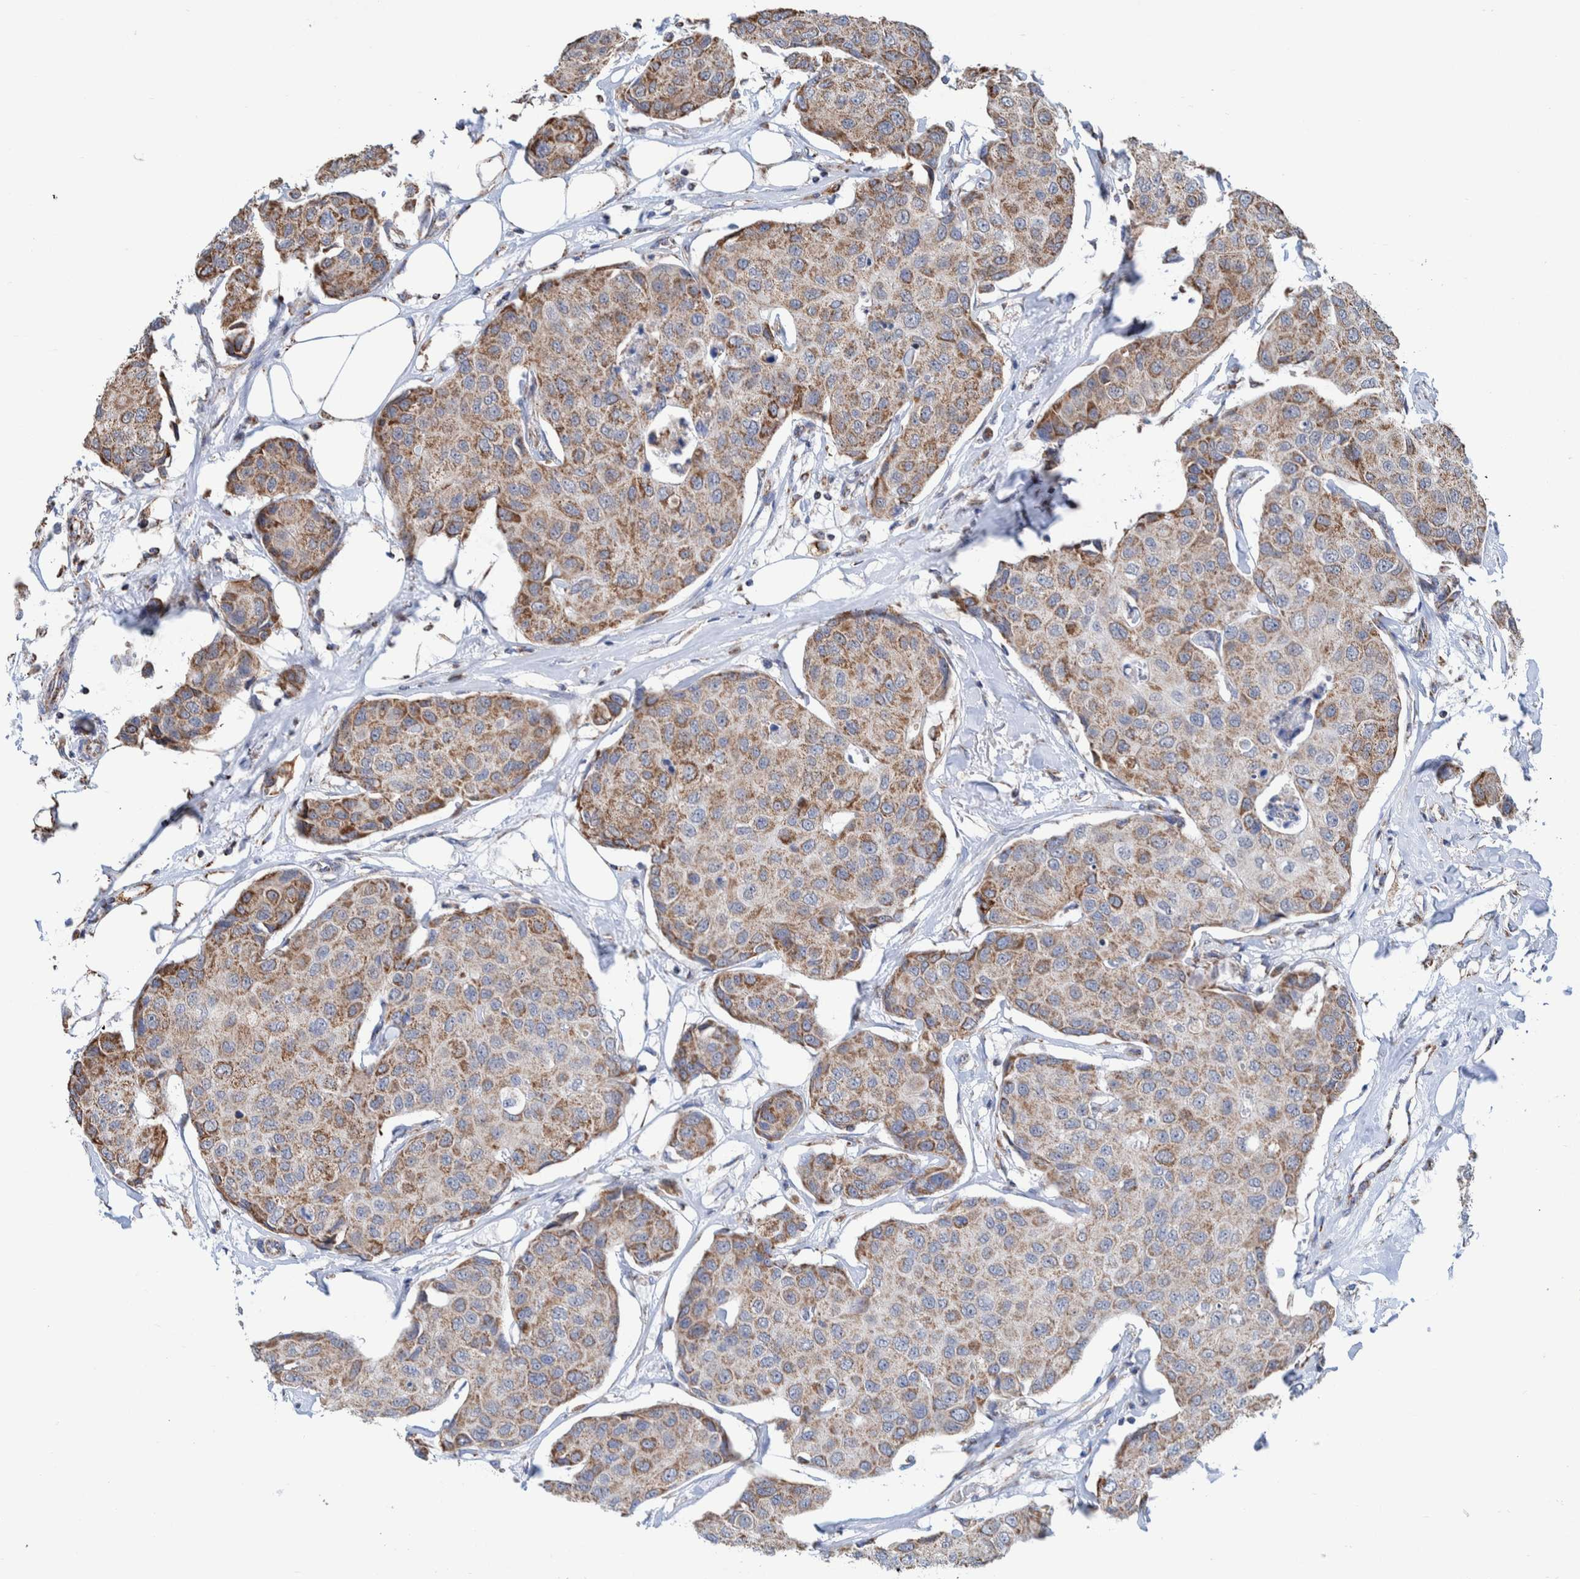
{"staining": {"intensity": "weak", "quantity": ">75%", "location": "cytoplasmic/membranous"}, "tissue": "breast cancer", "cell_type": "Tumor cells", "image_type": "cancer", "snomed": [{"axis": "morphology", "description": "Duct carcinoma"}, {"axis": "topography", "description": "Breast"}], "caption": "The immunohistochemical stain shows weak cytoplasmic/membranous staining in tumor cells of breast invasive ductal carcinoma tissue.", "gene": "DECR1", "patient": {"sex": "female", "age": 80}}